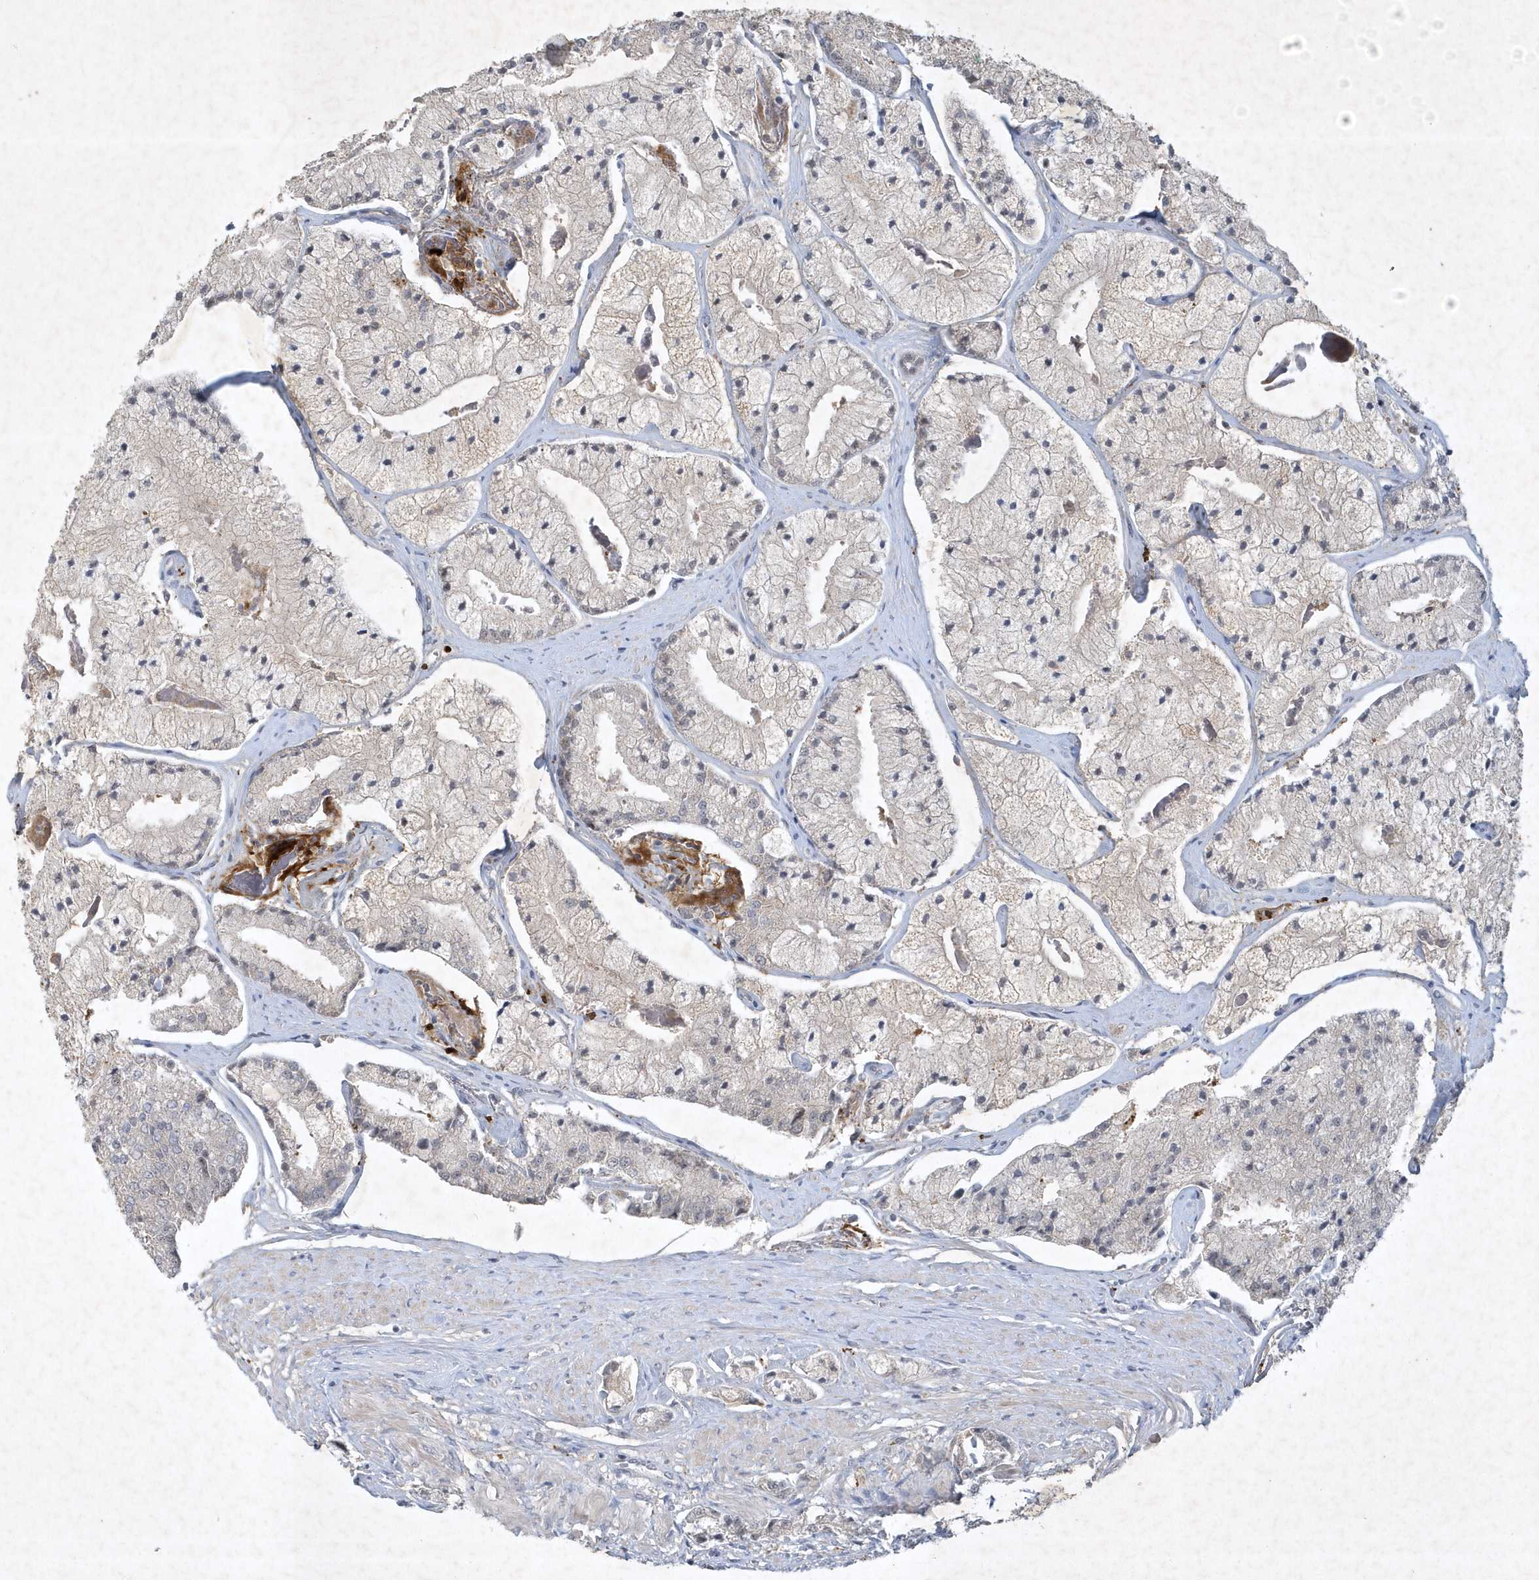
{"staining": {"intensity": "weak", "quantity": "<25%", "location": "nuclear"}, "tissue": "prostate cancer", "cell_type": "Tumor cells", "image_type": "cancer", "snomed": [{"axis": "morphology", "description": "Adenocarcinoma, High grade"}, {"axis": "topography", "description": "Prostate"}], "caption": "Immunohistochemistry (IHC) histopathology image of human adenocarcinoma (high-grade) (prostate) stained for a protein (brown), which displays no positivity in tumor cells. (DAB IHC with hematoxylin counter stain).", "gene": "THG1L", "patient": {"sex": "male", "age": 50}}